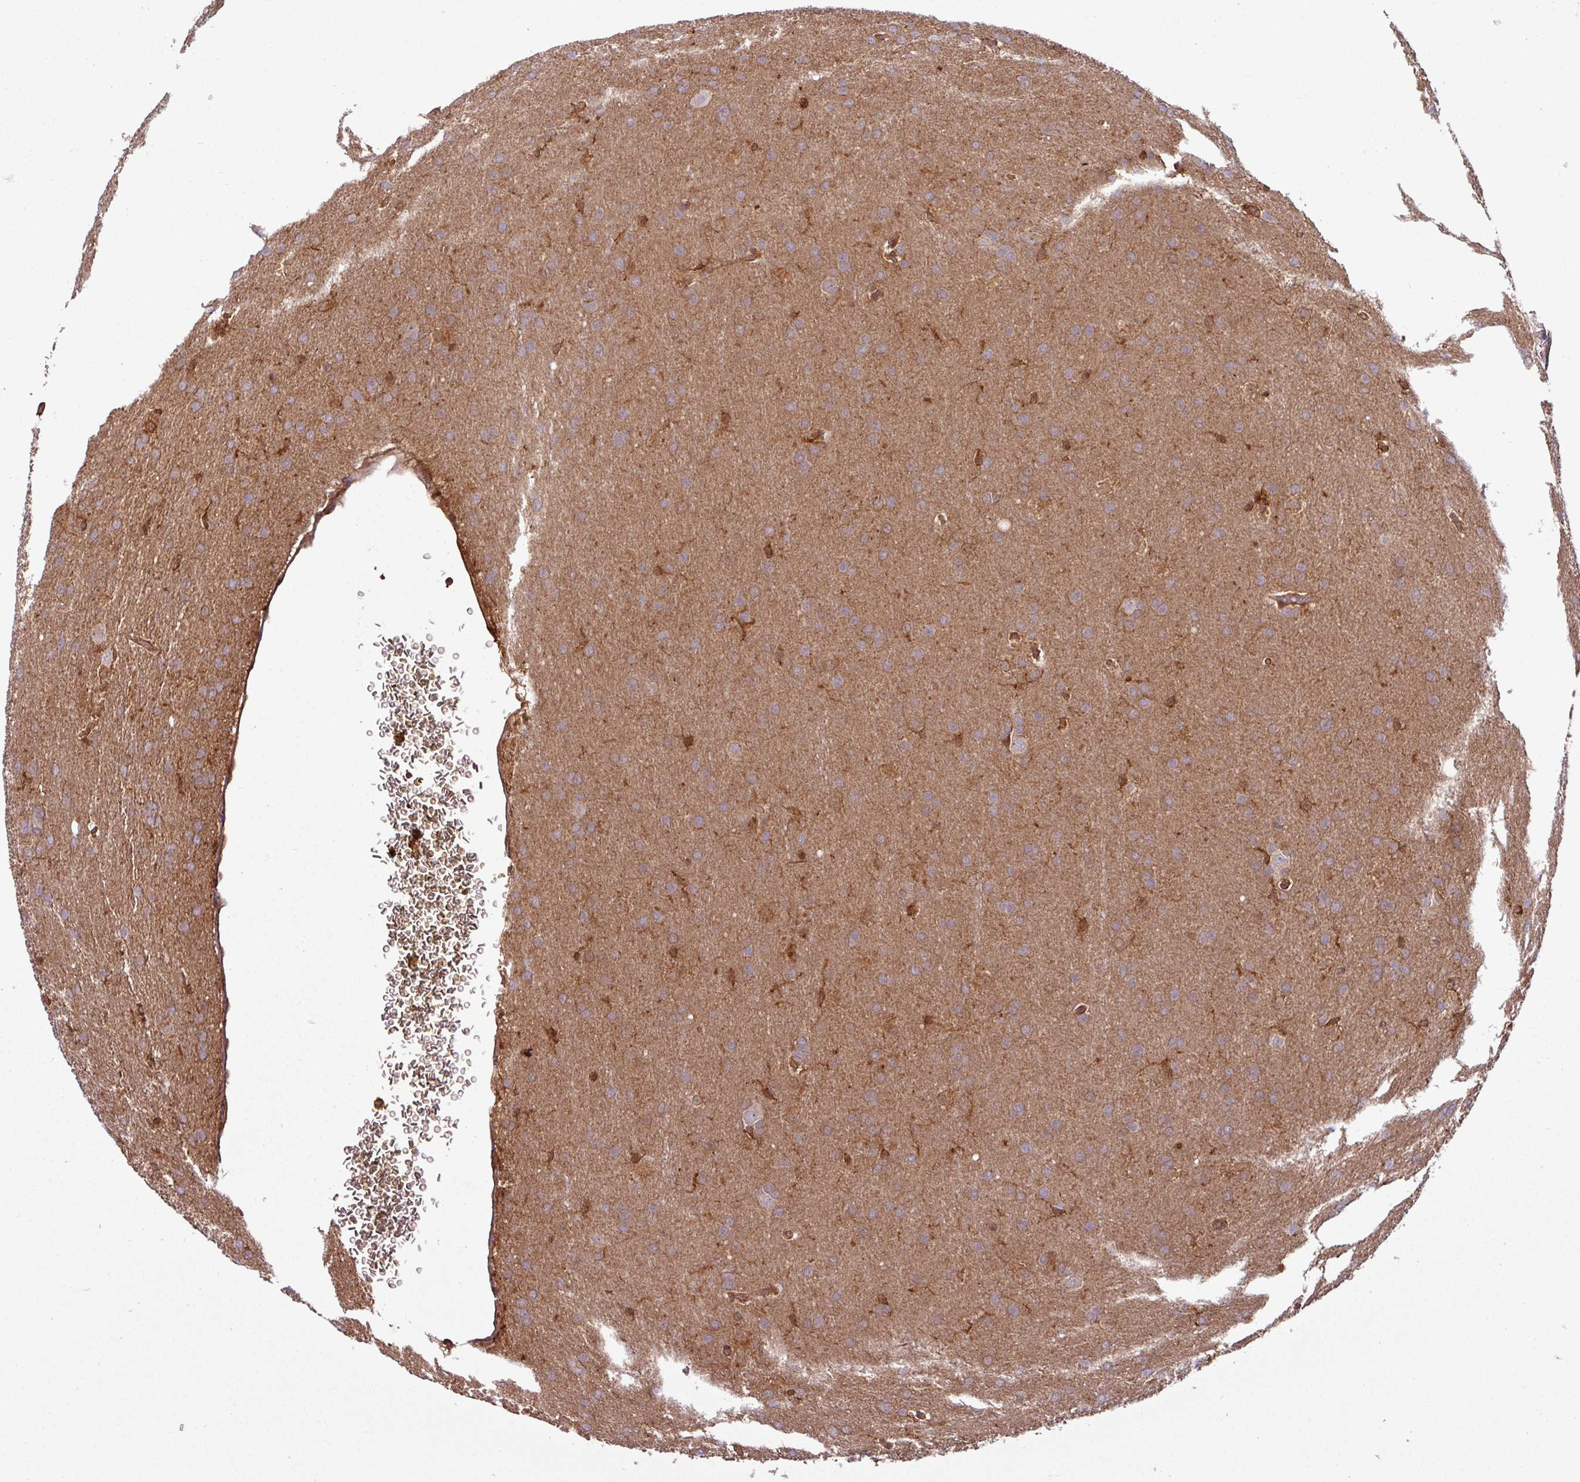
{"staining": {"intensity": "weak", "quantity": ">75%", "location": "cytoplasmic/membranous"}, "tissue": "glioma", "cell_type": "Tumor cells", "image_type": "cancer", "snomed": [{"axis": "morphology", "description": "Glioma, malignant, Low grade"}, {"axis": "topography", "description": "Brain"}], "caption": "The photomicrograph reveals immunohistochemical staining of glioma. There is weak cytoplasmic/membranous staining is present in approximately >75% of tumor cells.", "gene": "SH3BGRL", "patient": {"sex": "female", "age": 32}}